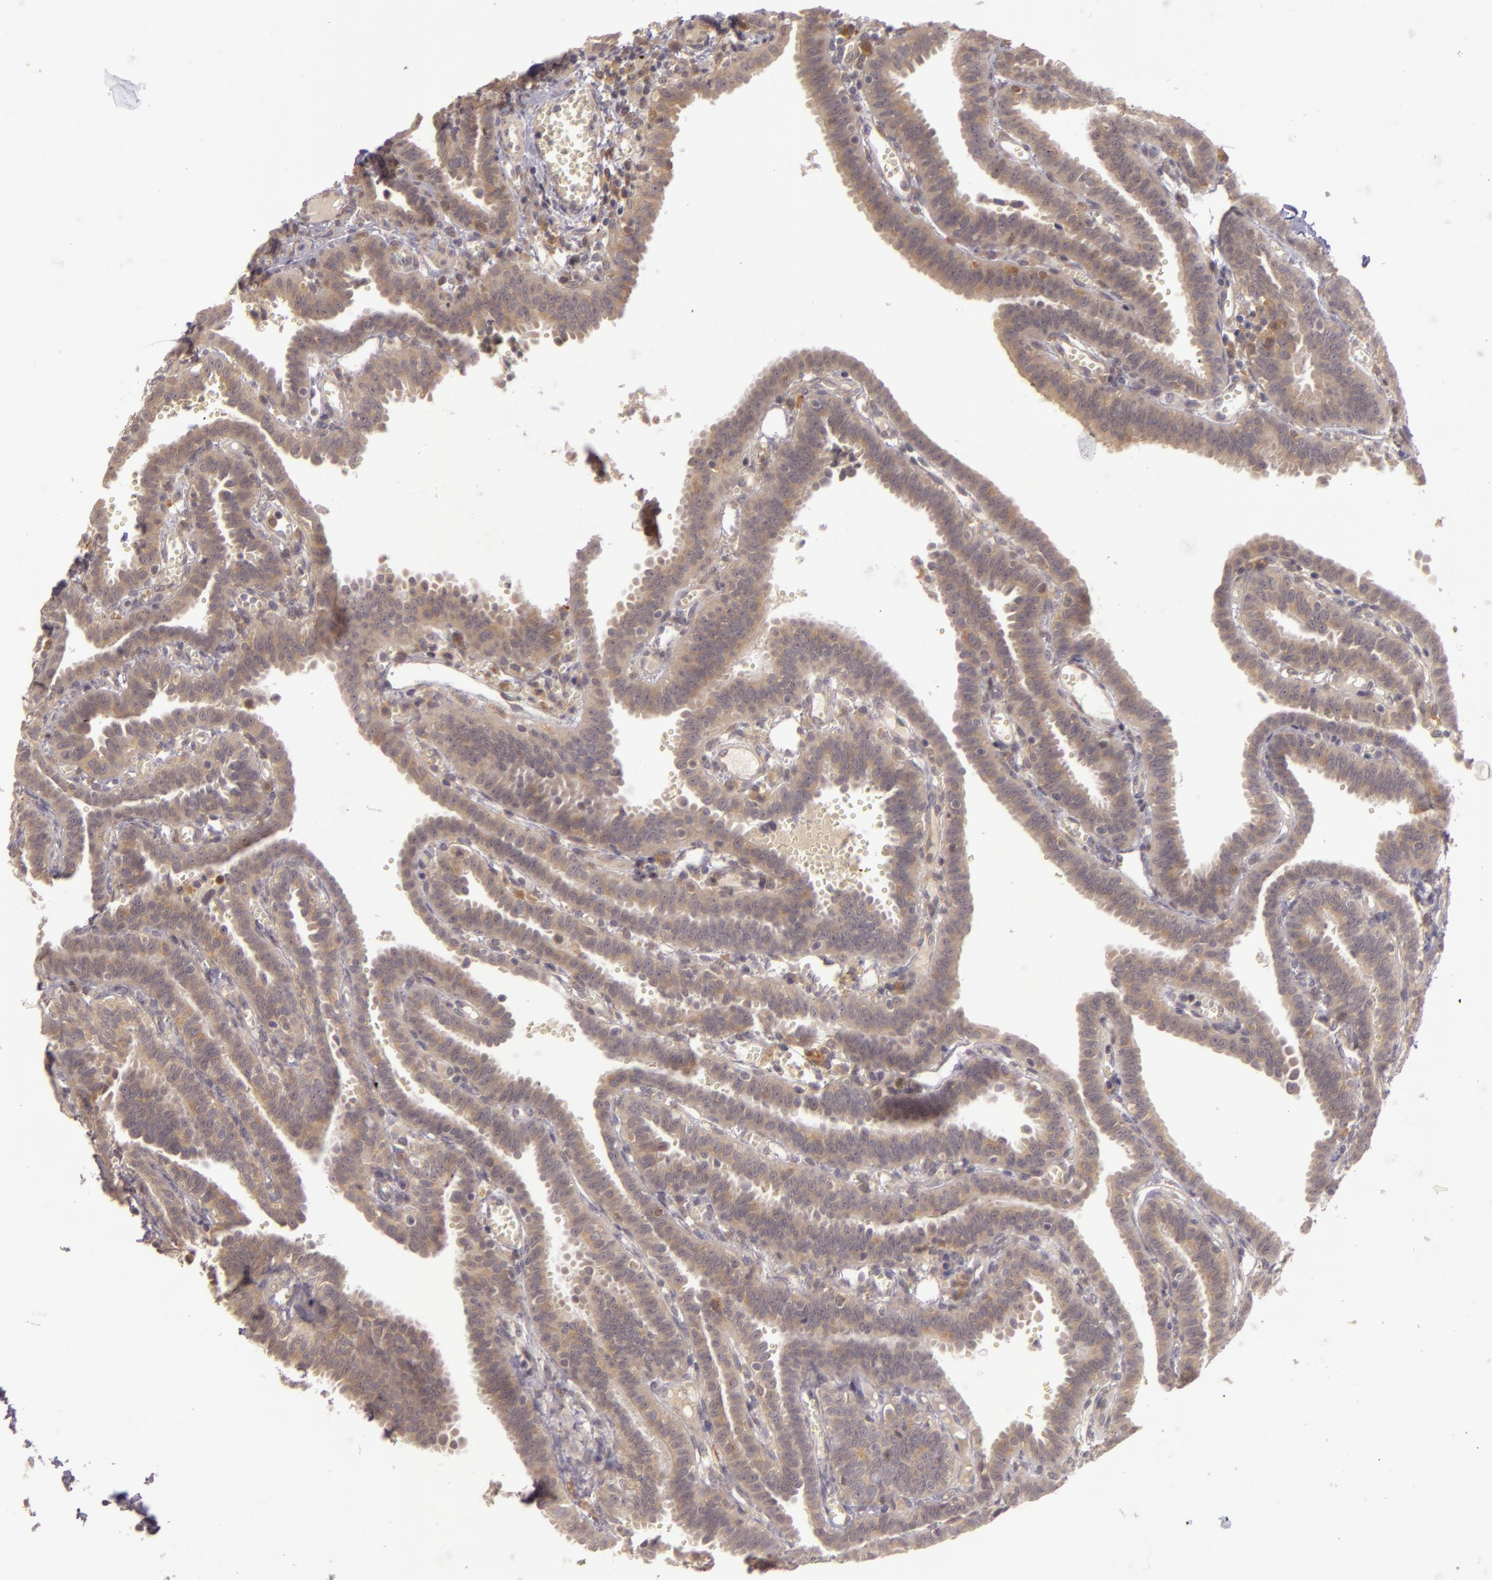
{"staining": {"intensity": "weak", "quantity": ">75%", "location": "cytoplasmic/membranous"}, "tissue": "fallopian tube", "cell_type": "Glandular cells", "image_type": "normal", "snomed": [{"axis": "morphology", "description": "Normal tissue, NOS"}, {"axis": "topography", "description": "Fallopian tube"}], "caption": "Immunohistochemical staining of benign human fallopian tube shows >75% levels of weak cytoplasmic/membranous protein expression in about >75% of glandular cells.", "gene": "PPP1R3F", "patient": {"sex": "female", "age": 29}}